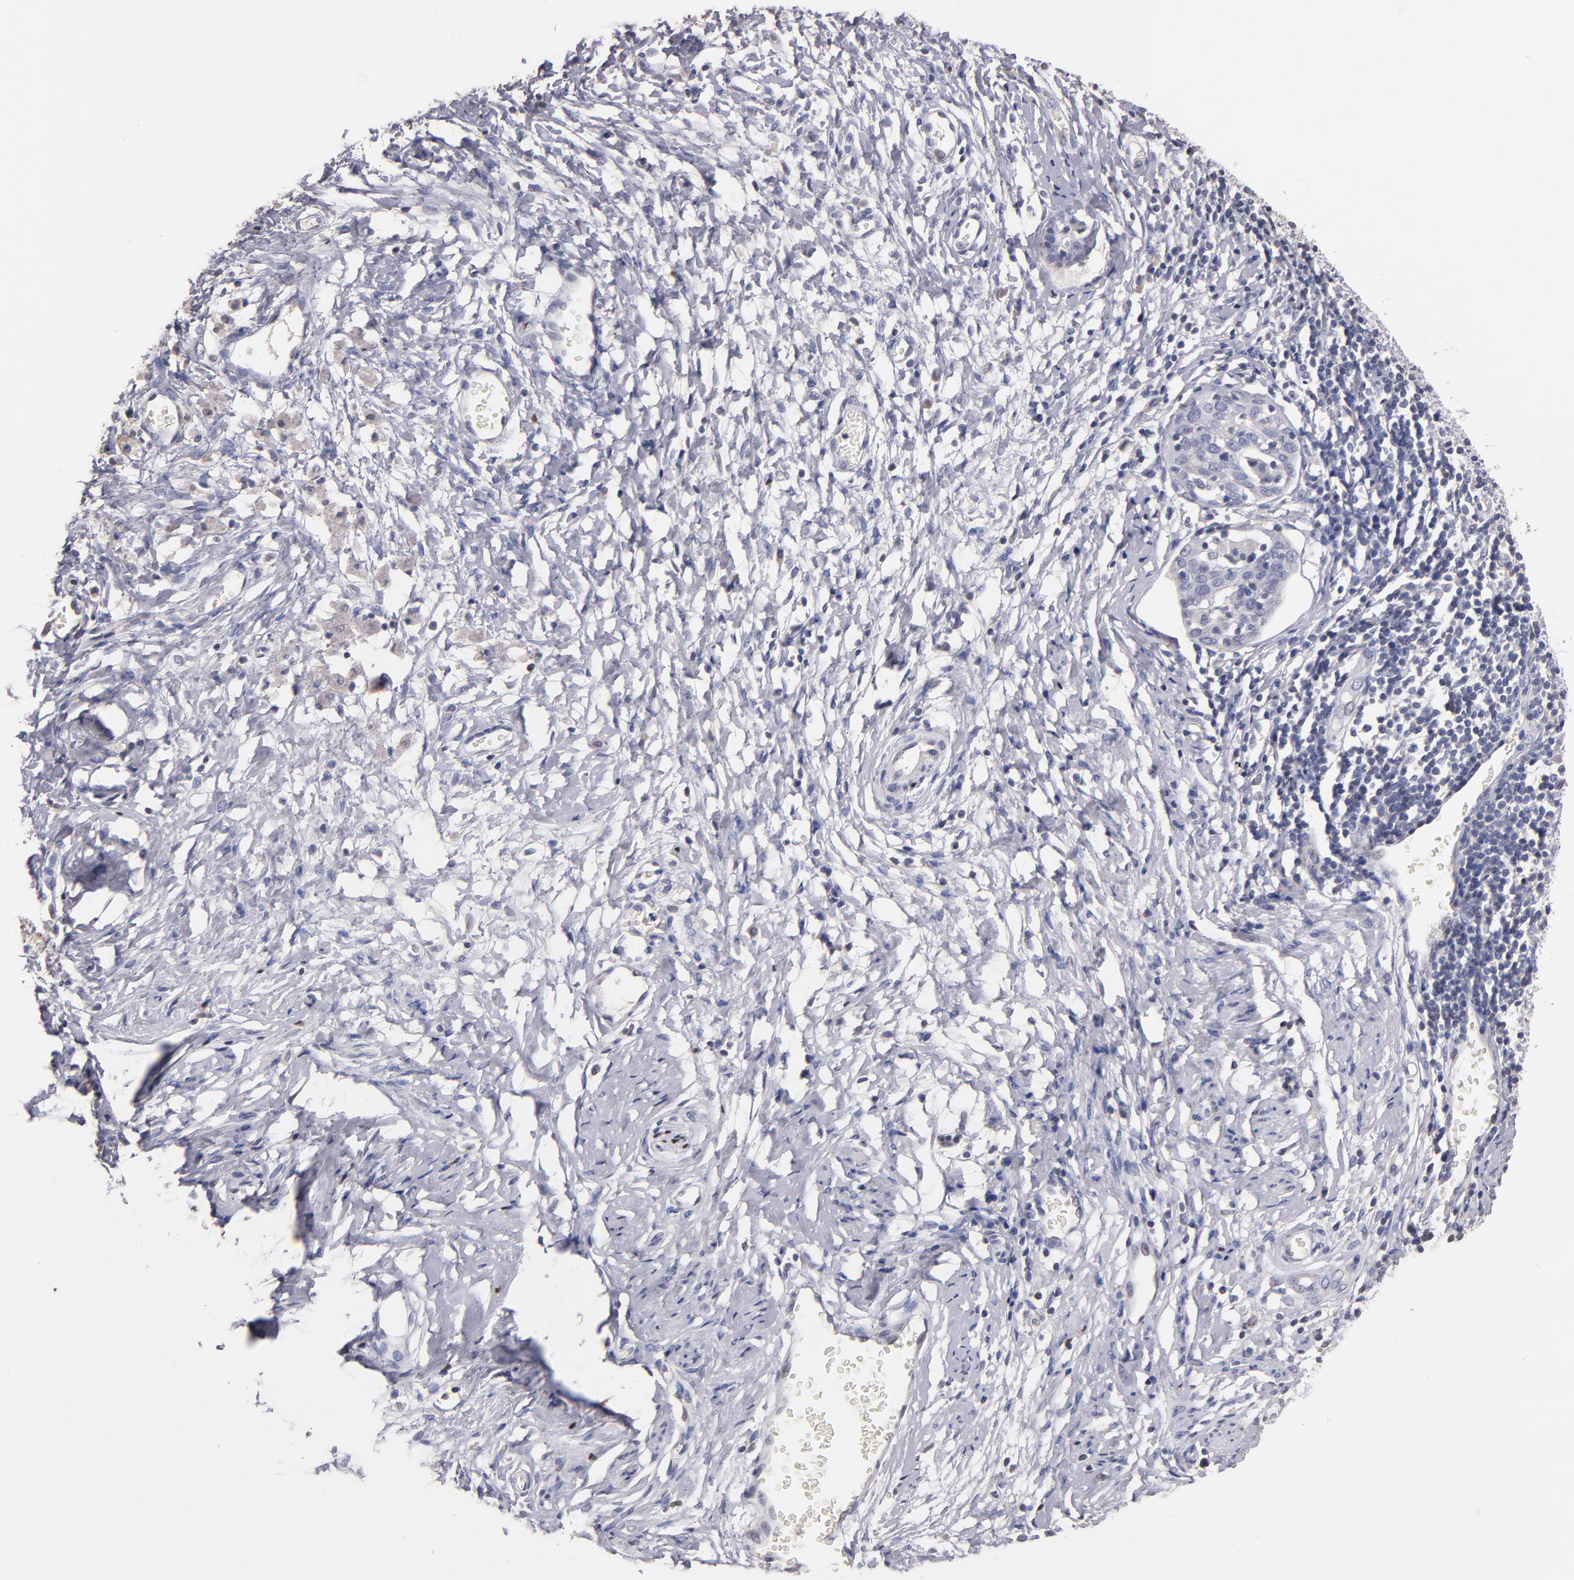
{"staining": {"intensity": "negative", "quantity": "none", "location": "none"}, "tissue": "cervical cancer", "cell_type": "Tumor cells", "image_type": "cancer", "snomed": [{"axis": "morphology", "description": "Normal tissue, NOS"}, {"axis": "morphology", "description": "Squamous cell carcinoma, NOS"}, {"axis": "topography", "description": "Cervix"}], "caption": "An IHC micrograph of squamous cell carcinoma (cervical) is shown. There is no staining in tumor cells of squamous cell carcinoma (cervical). Brightfield microscopy of IHC stained with DAB (3,3'-diaminobenzidine) (brown) and hematoxylin (blue), captured at high magnification.", "gene": "SOX10", "patient": {"sex": "female", "age": 67}}